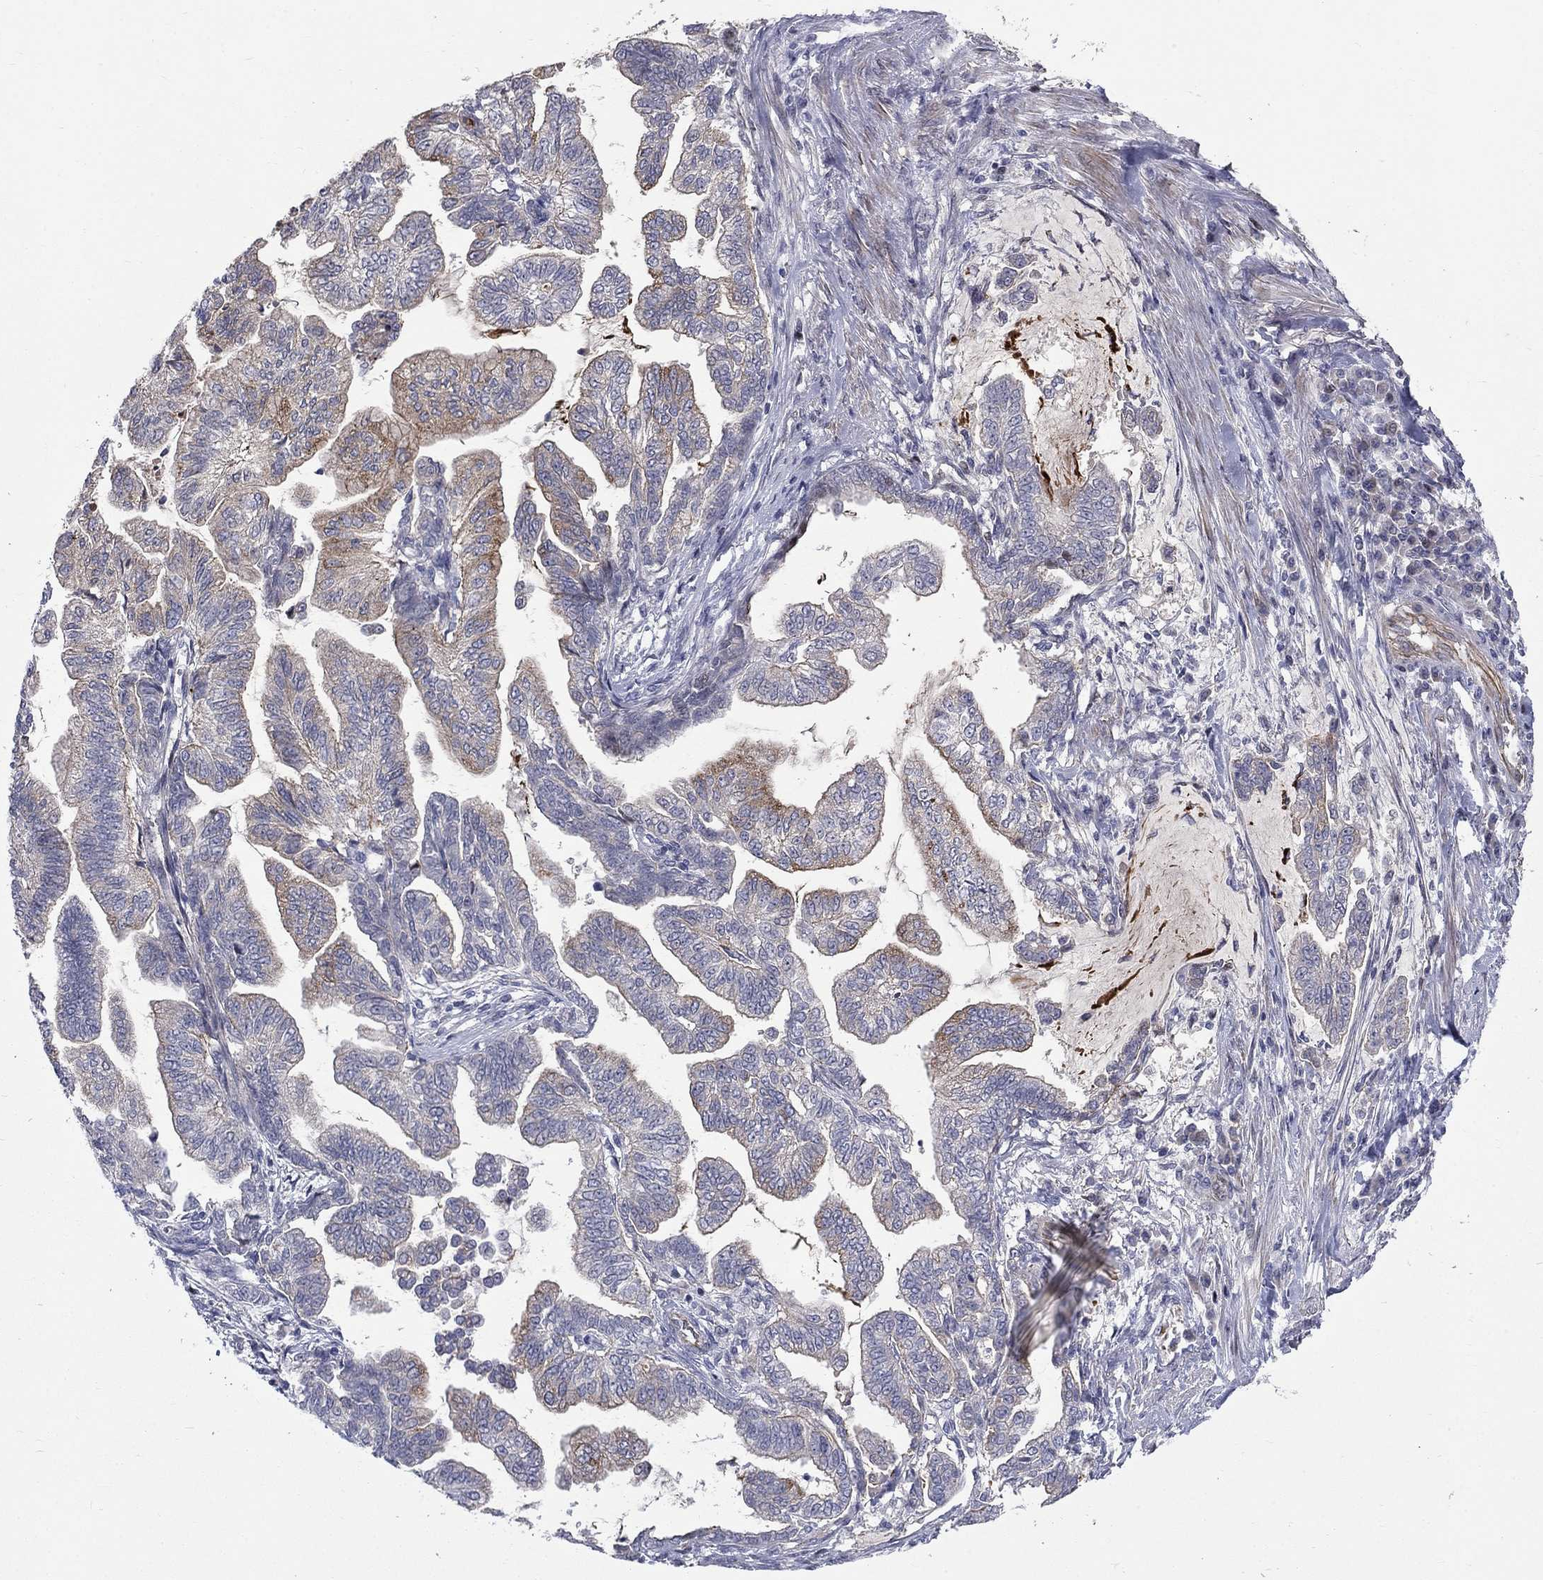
{"staining": {"intensity": "moderate", "quantity": "<25%", "location": "cytoplasmic/membranous"}, "tissue": "stomach cancer", "cell_type": "Tumor cells", "image_type": "cancer", "snomed": [{"axis": "morphology", "description": "Adenocarcinoma, NOS"}, {"axis": "topography", "description": "Stomach"}], "caption": "About <25% of tumor cells in human stomach adenocarcinoma exhibit moderate cytoplasmic/membranous protein positivity as visualized by brown immunohistochemical staining.", "gene": "SLC1A1", "patient": {"sex": "male", "age": 83}}